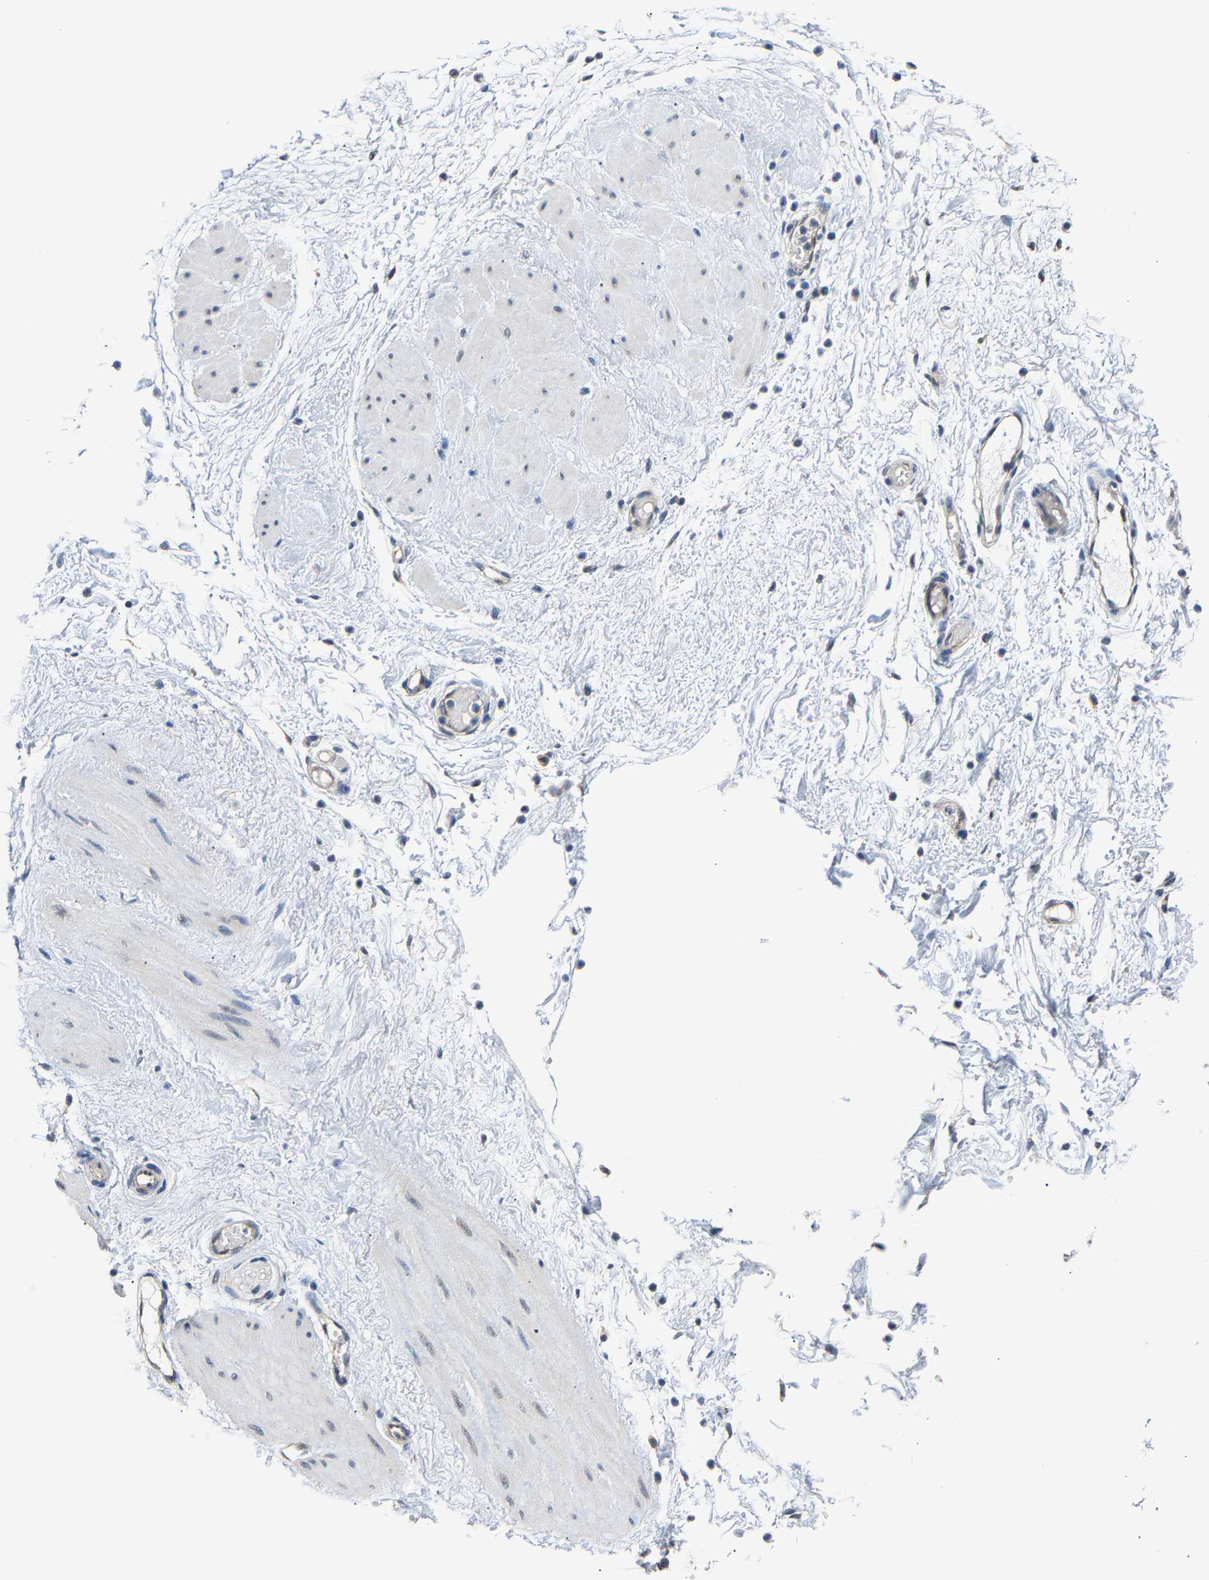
{"staining": {"intensity": "negative", "quantity": "none", "location": "none"}, "tissue": "adipose tissue", "cell_type": "Adipocytes", "image_type": "normal", "snomed": [{"axis": "morphology", "description": "Normal tissue, NOS"}, {"axis": "topography", "description": "Soft tissue"}, {"axis": "topography", "description": "Vascular tissue"}], "caption": "An image of adipose tissue stained for a protein shows no brown staining in adipocytes. The staining is performed using DAB (3,3'-diaminobenzidine) brown chromogen with nuclei counter-stained in using hematoxylin.", "gene": "ARHGEF12", "patient": {"sex": "female", "age": 35}}